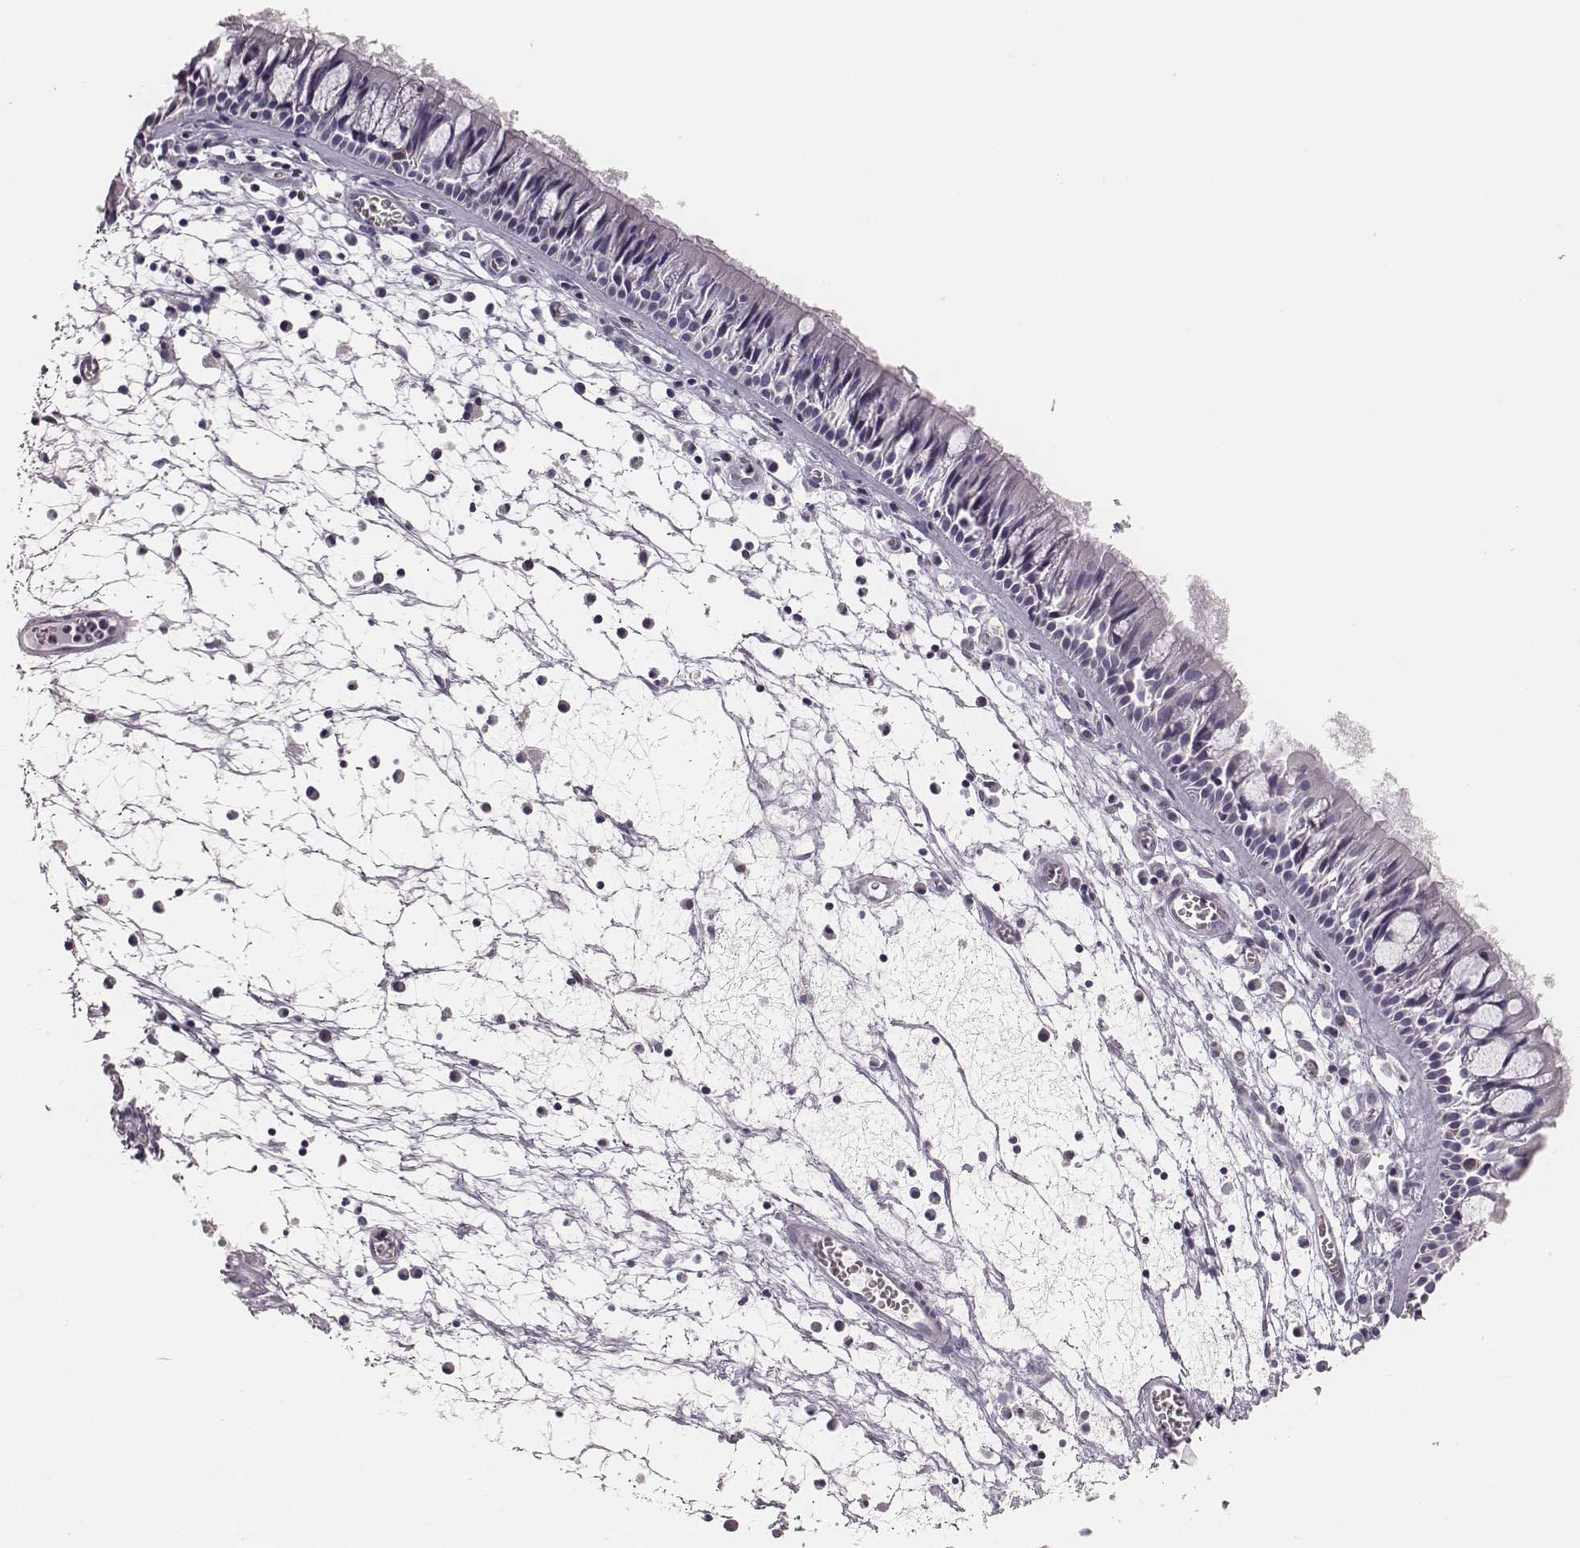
{"staining": {"intensity": "negative", "quantity": "none", "location": "none"}, "tissue": "nasopharynx", "cell_type": "Respiratory epithelial cells", "image_type": "normal", "snomed": [{"axis": "morphology", "description": "Normal tissue, NOS"}, {"axis": "topography", "description": "Nasopharynx"}], "caption": "Nasopharynx stained for a protein using immunohistochemistry reveals no positivity respiratory epithelial cells.", "gene": "PBK", "patient": {"sex": "male", "age": 61}}